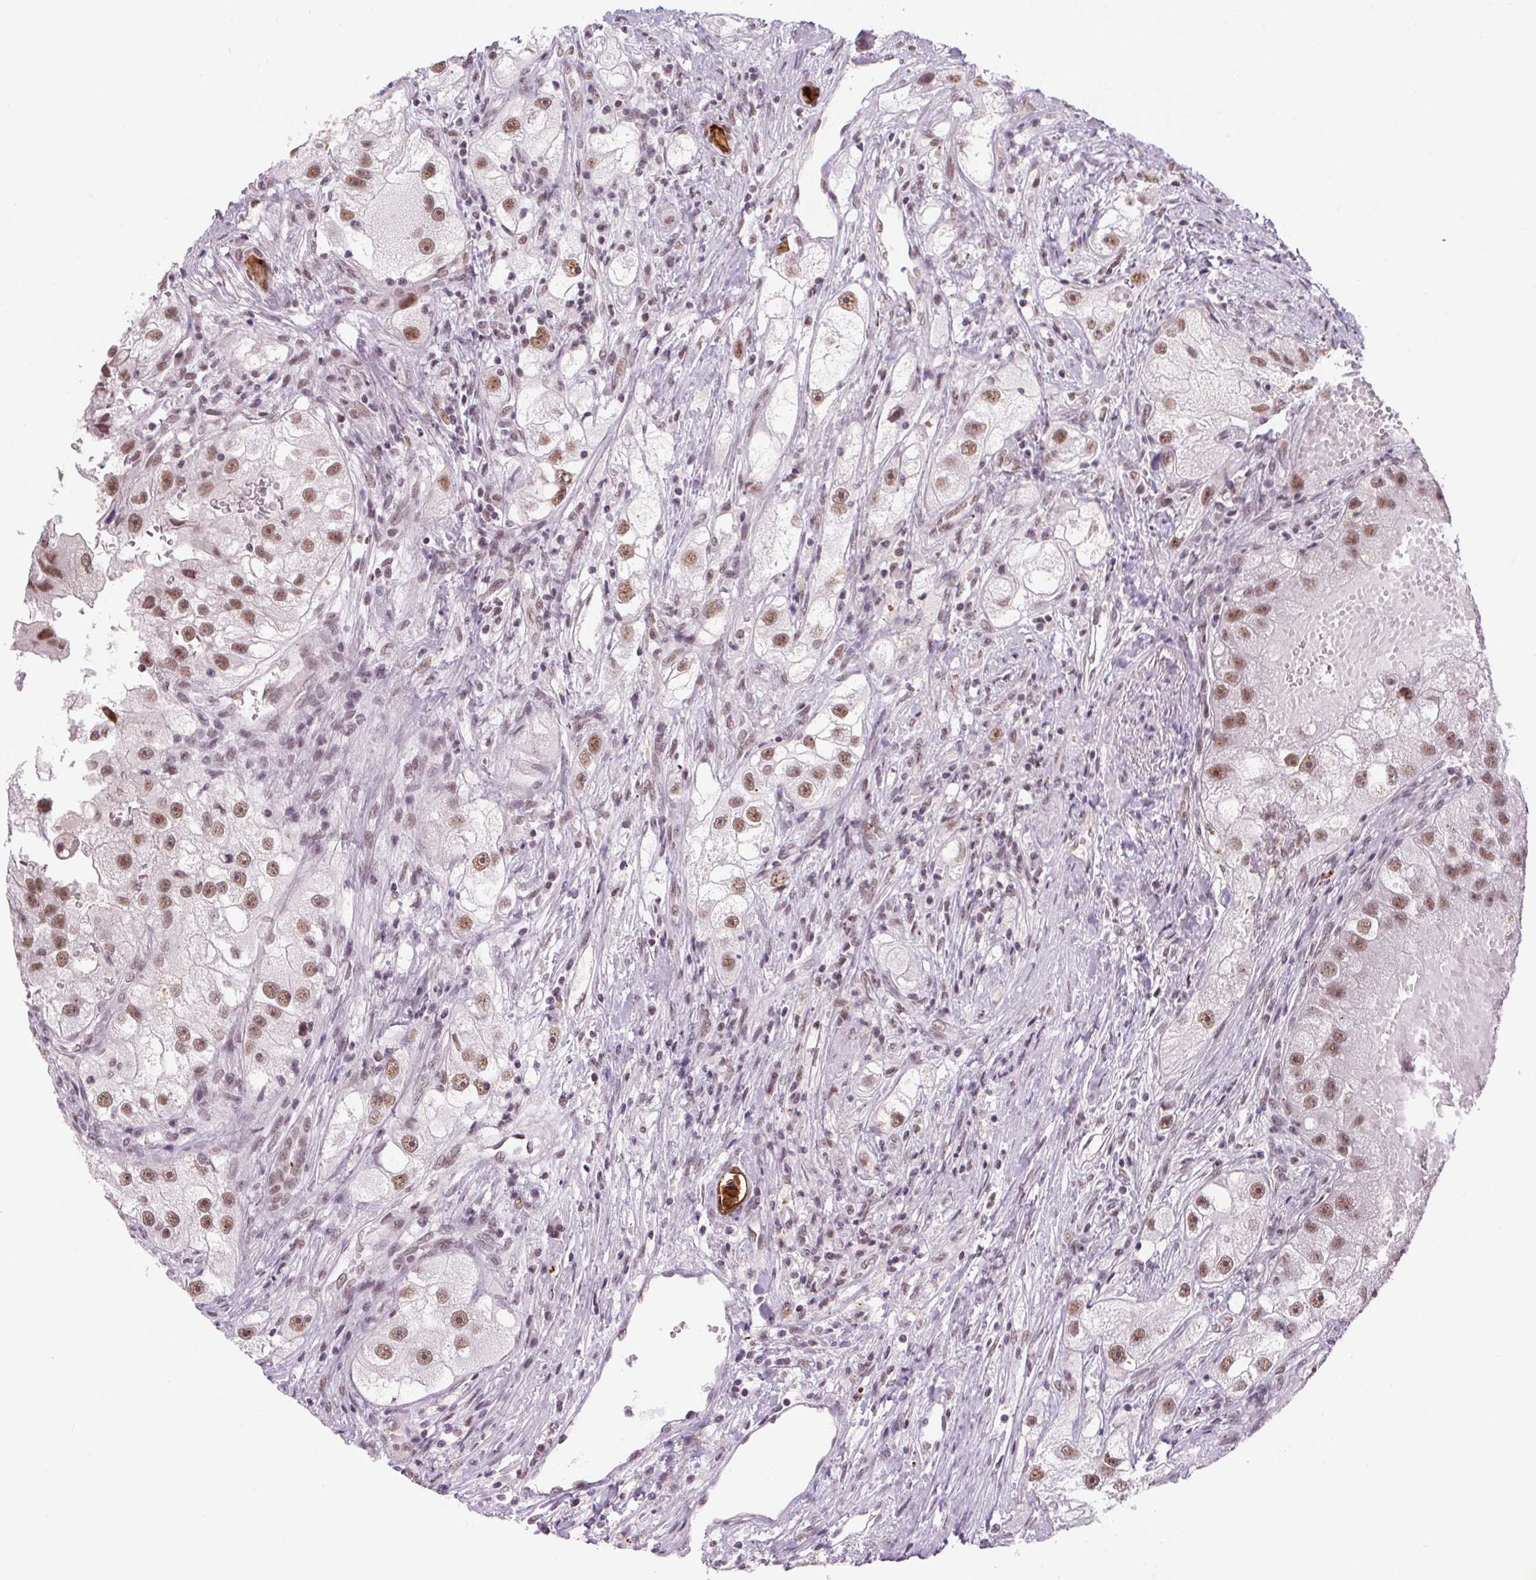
{"staining": {"intensity": "moderate", "quantity": ">75%", "location": "nuclear"}, "tissue": "renal cancer", "cell_type": "Tumor cells", "image_type": "cancer", "snomed": [{"axis": "morphology", "description": "Adenocarcinoma, NOS"}, {"axis": "topography", "description": "Kidney"}], "caption": "DAB (3,3'-diaminobenzidine) immunohistochemical staining of renal cancer shows moderate nuclear protein staining in about >75% of tumor cells.", "gene": "SRSF7", "patient": {"sex": "male", "age": 63}}